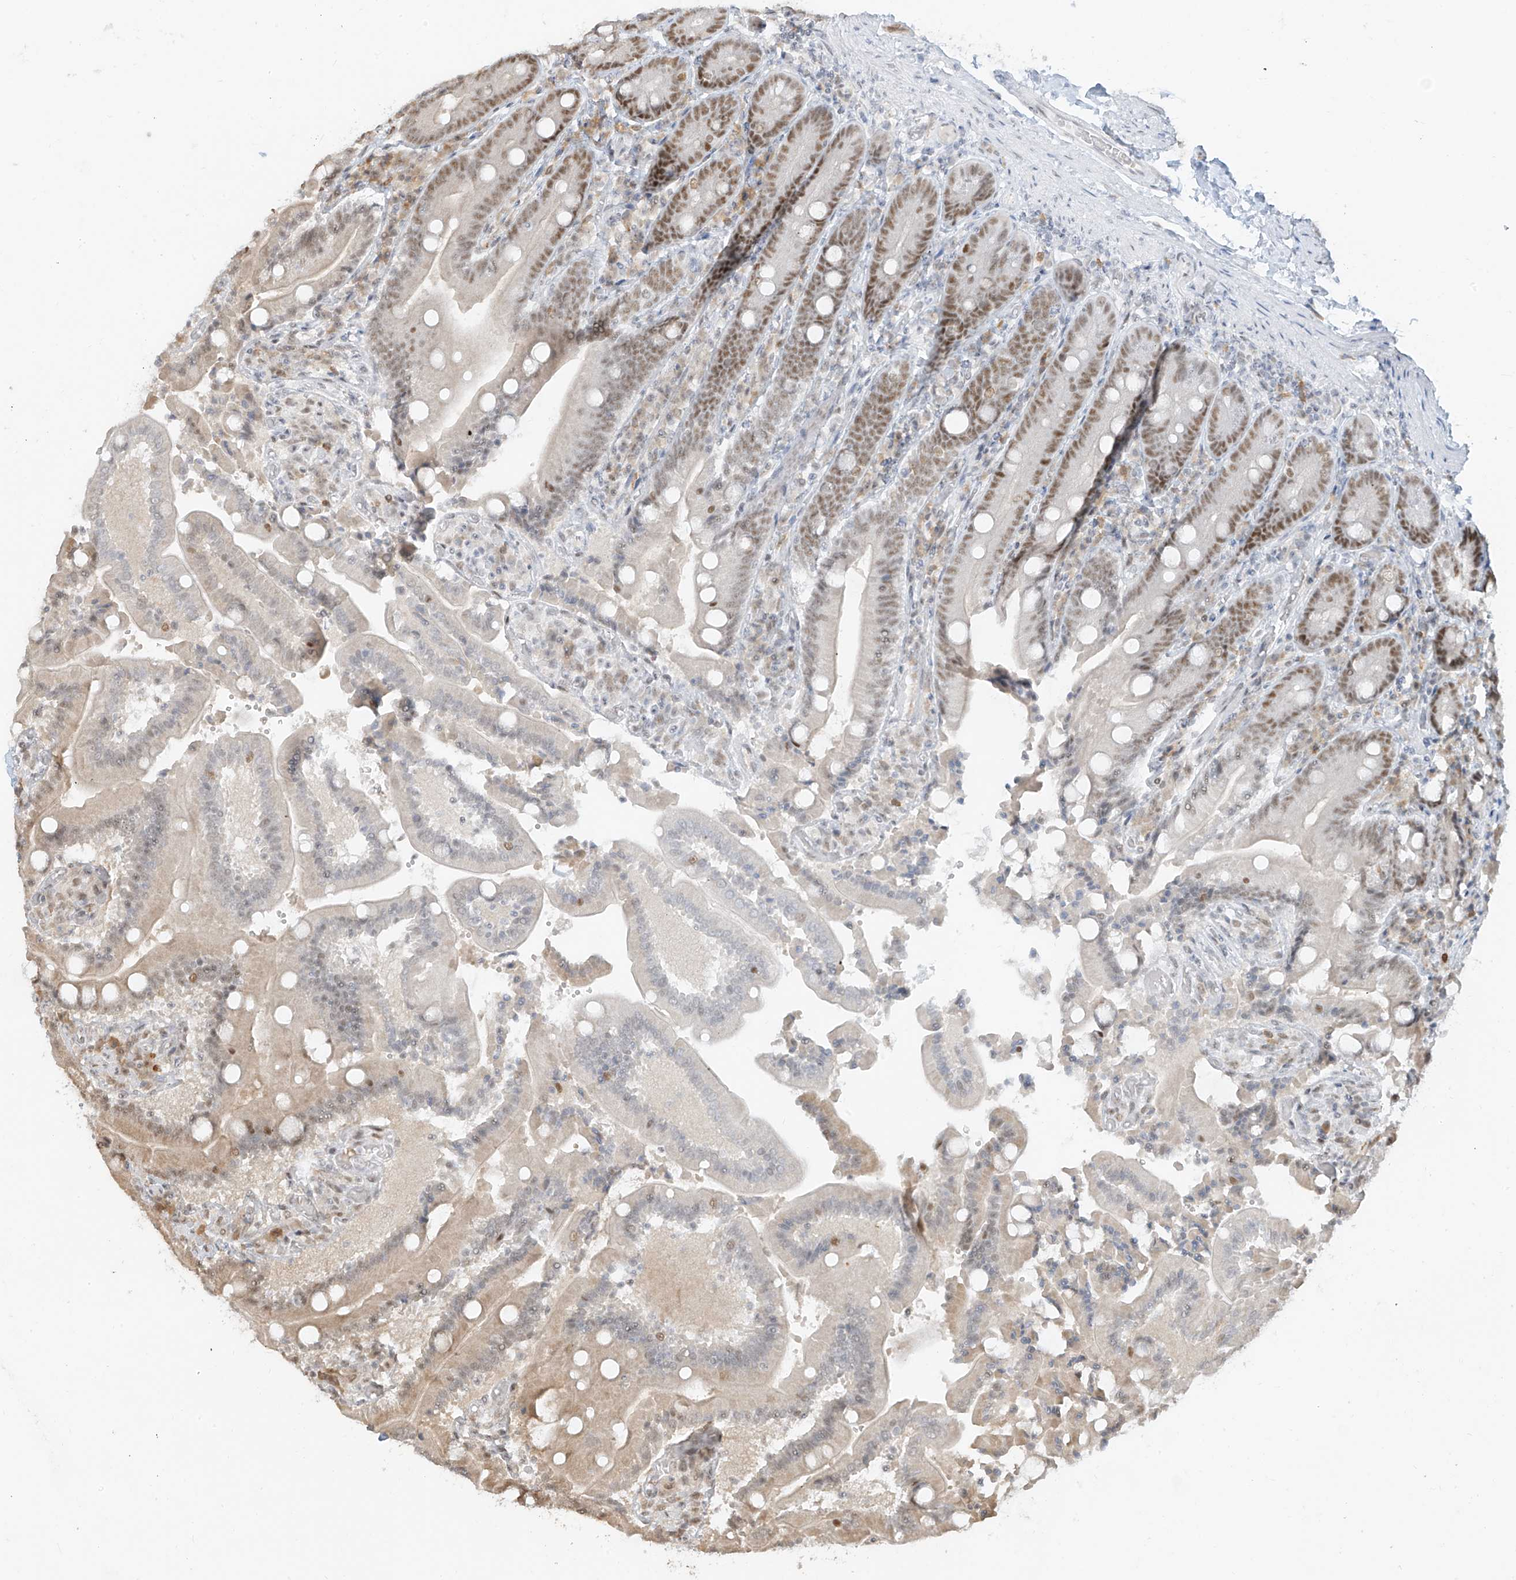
{"staining": {"intensity": "moderate", "quantity": ">75%", "location": "nuclear"}, "tissue": "duodenum", "cell_type": "Glandular cells", "image_type": "normal", "snomed": [{"axis": "morphology", "description": "Normal tissue, NOS"}, {"axis": "topography", "description": "Duodenum"}], "caption": "Brown immunohistochemical staining in benign duodenum displays moderate nuclear expression in approximately >75% of glandular cells. (IHC, brightfield microscopy, high magnification).", "gene": "ZMYM2", "patient": {"sex": "female", "age": 62}}